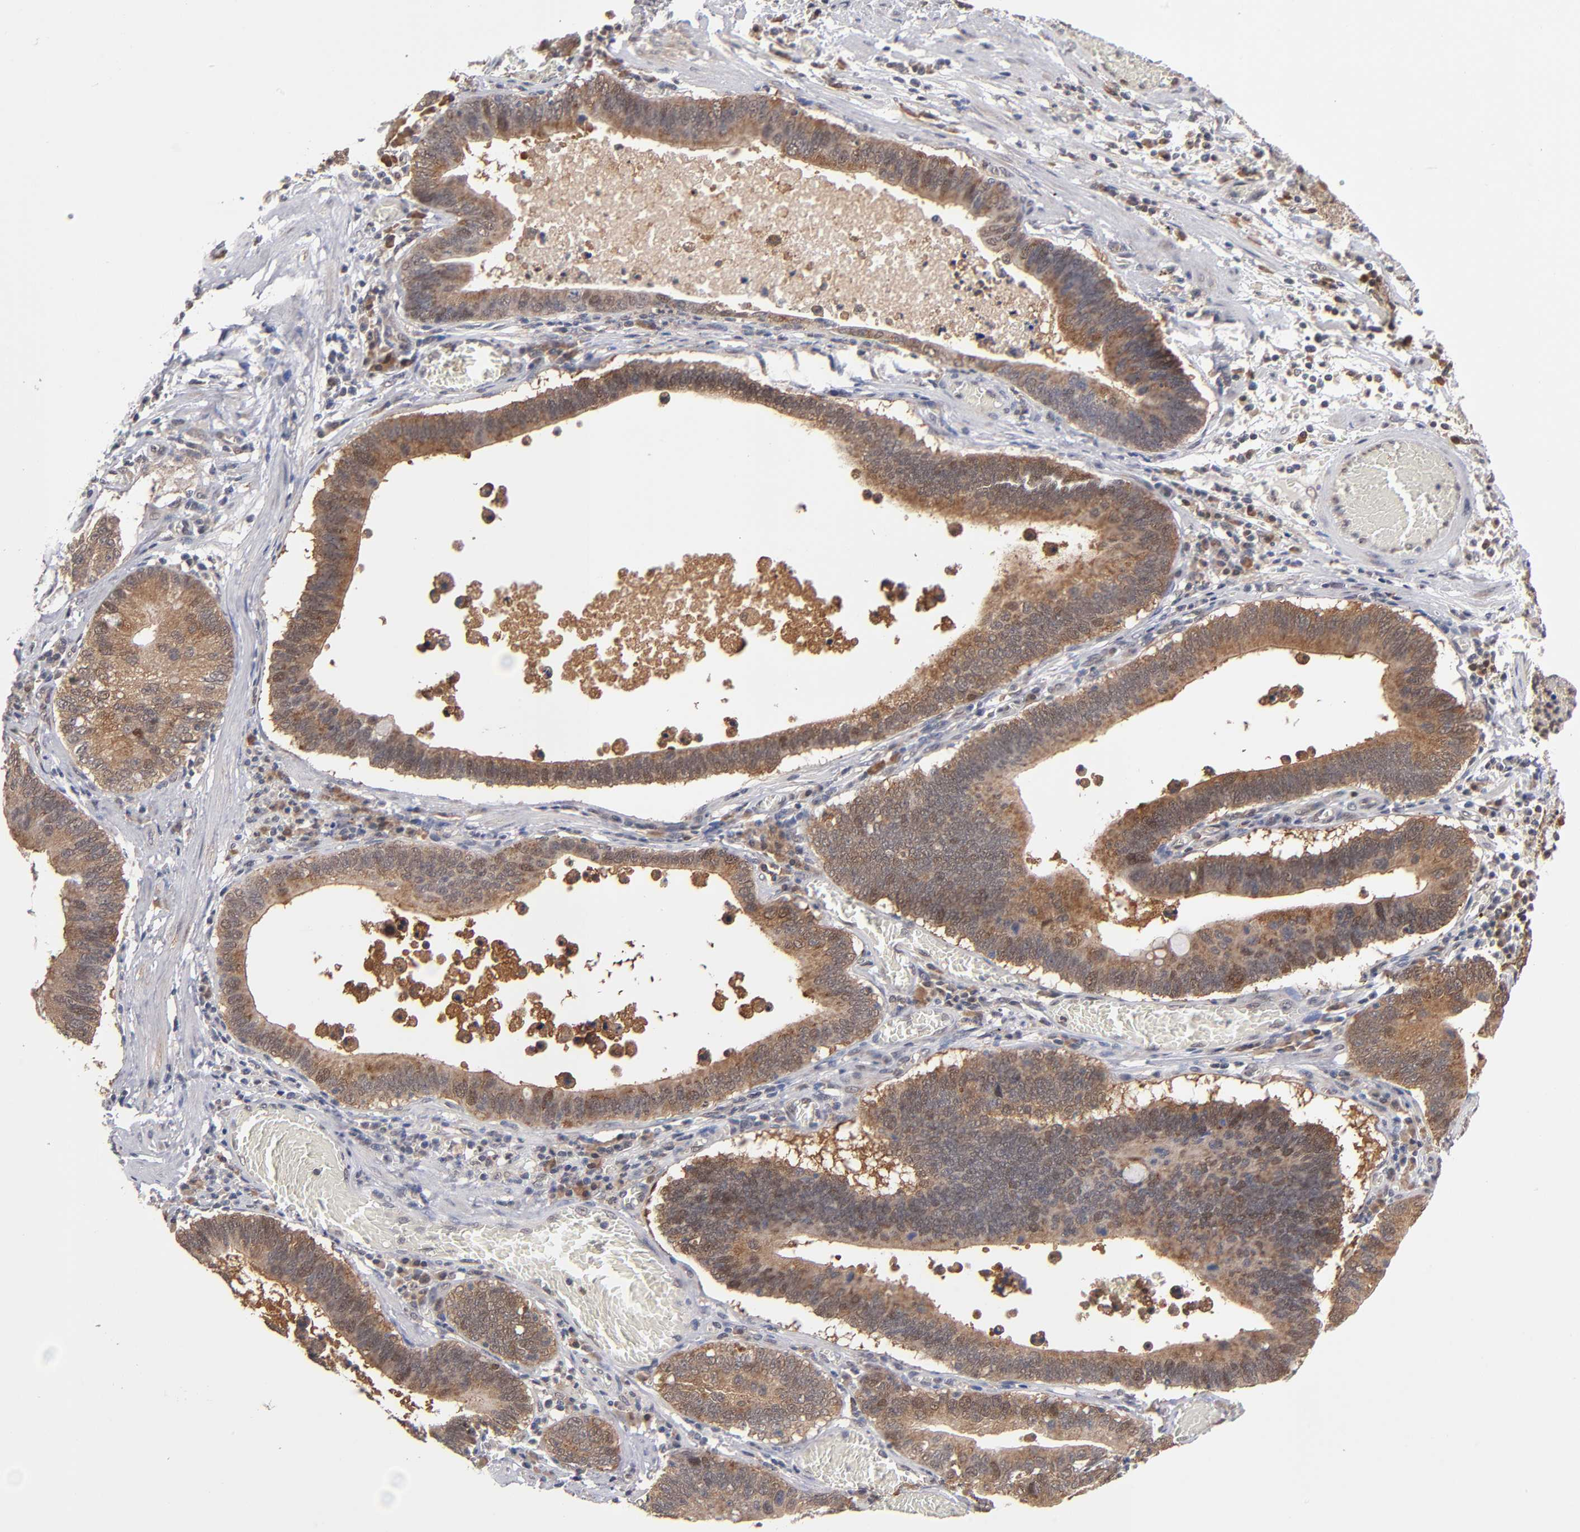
{"staining": {"intensity": "strong", "quantity": ">75%", "location": "cytoplasmic/membranous"}, "tissue": "stomach cancer", "cell_type": "Tumor cells", "image_type": "cancer", "snomed": [{"axis": "morphology", "description": "Adenocarcinoma, NOS"}, {"axis": "topography", "description": "Stomach"}, {"axis": "topography", "description": "Gastric cardia"}], "caption": "Stomach cancer (adenocarcinoma) stained for a protein shows strong cytoplasmic/membranous positivity in tumor cells.", "gene": "ALG13", "patient": {"sex": "male", "age": 59}}